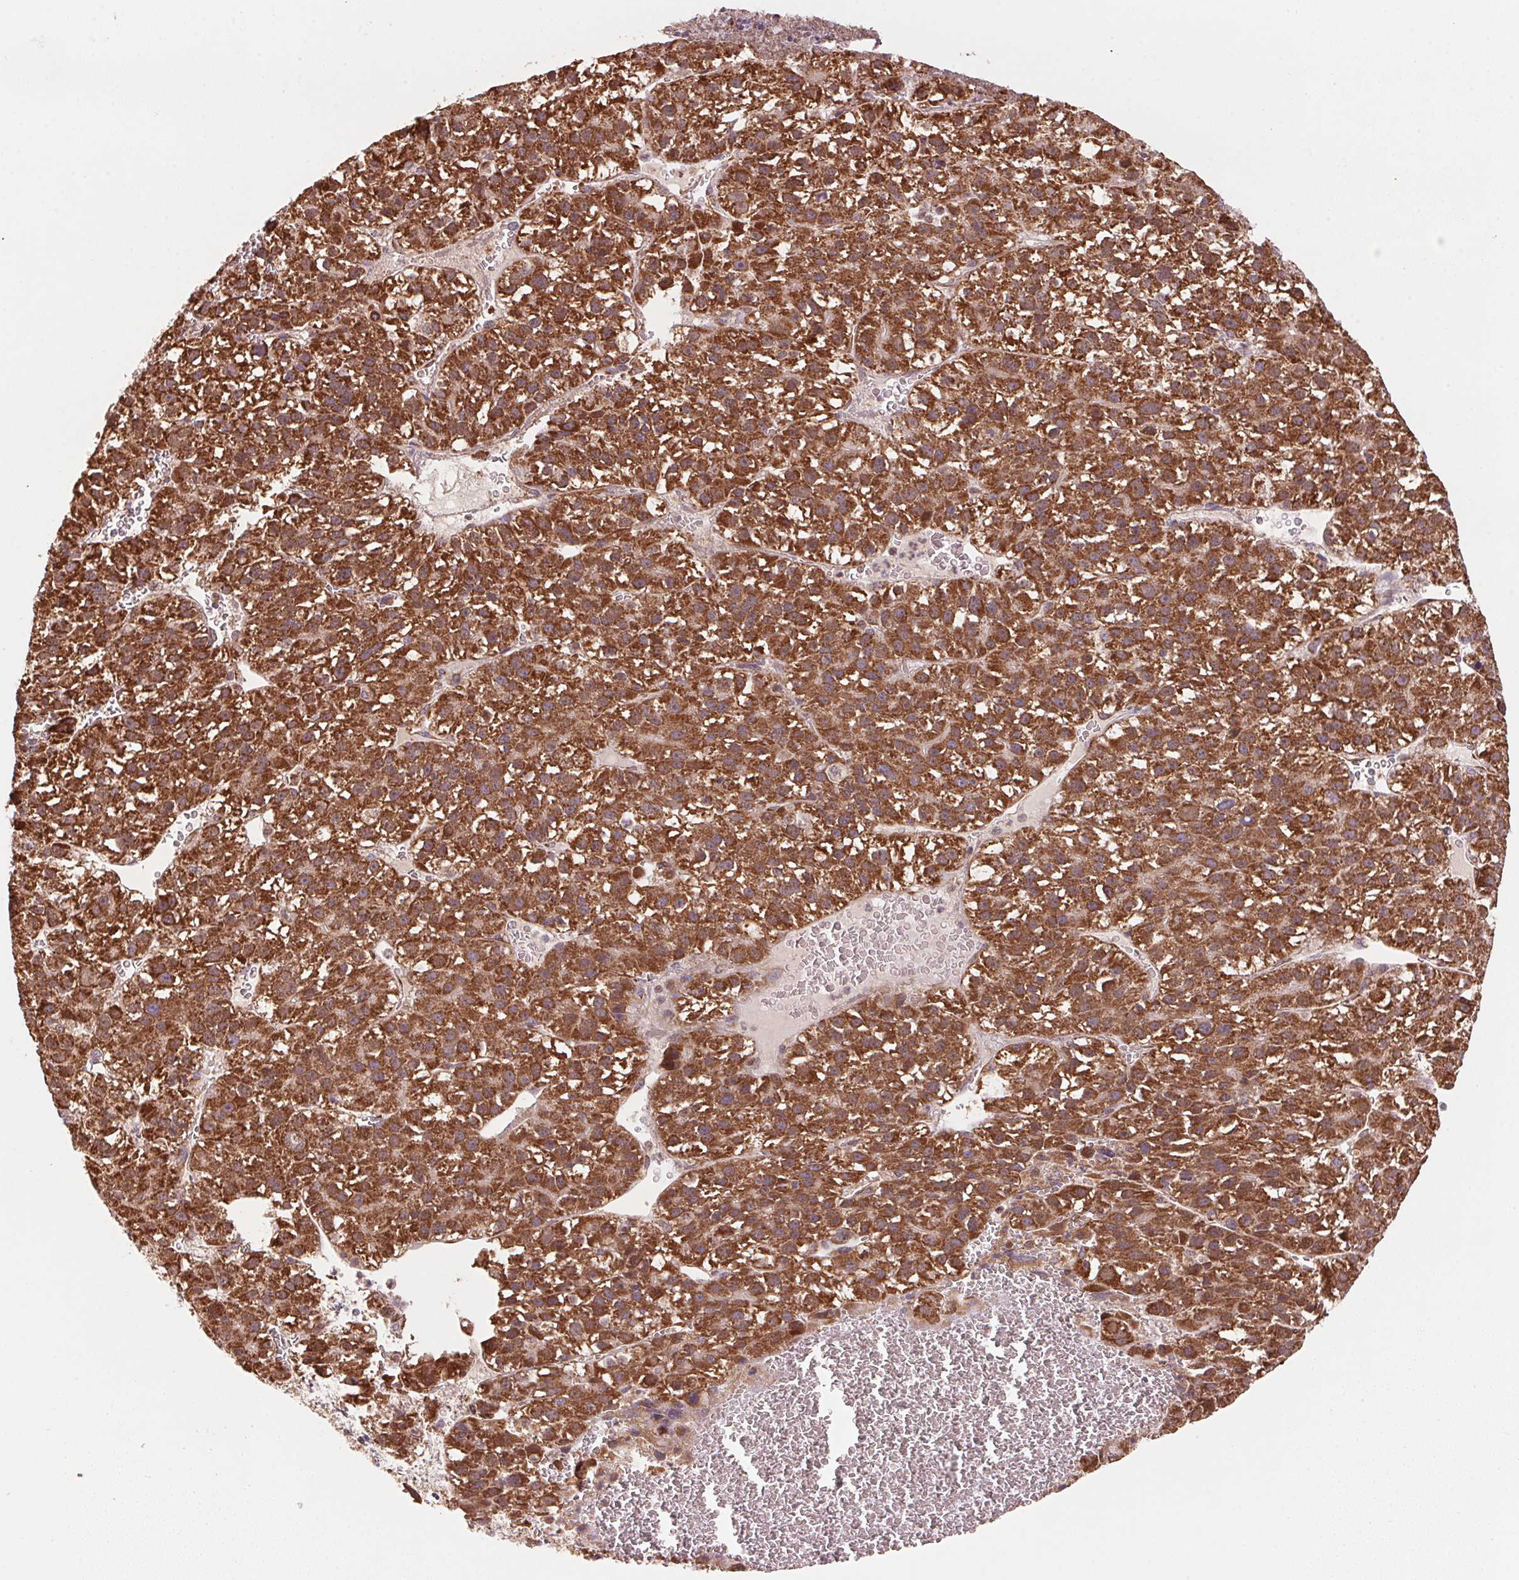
{"staining": {"intensity": "strong", "quantity": ">75%", "location": "cytoplasmic/membranous"}, "tissue": "liver cancer", "cell_type": "Tumor cells", "image_type": "cancer", "snomed": [{"axis": "morphology", "description": "Carcinoma, Hepatocellular, NOS"}, {"axis": "topography", "description": "Liver"}], "caption": "This is an image of immunohistochemistry staining of liver cancer (hepatocellular carcinoma), which shows strong expression in the cytoplasmic/membranous of tumor cells.", "gene": "TOMM70", "patient": {"sex": "female", "age": 70}}